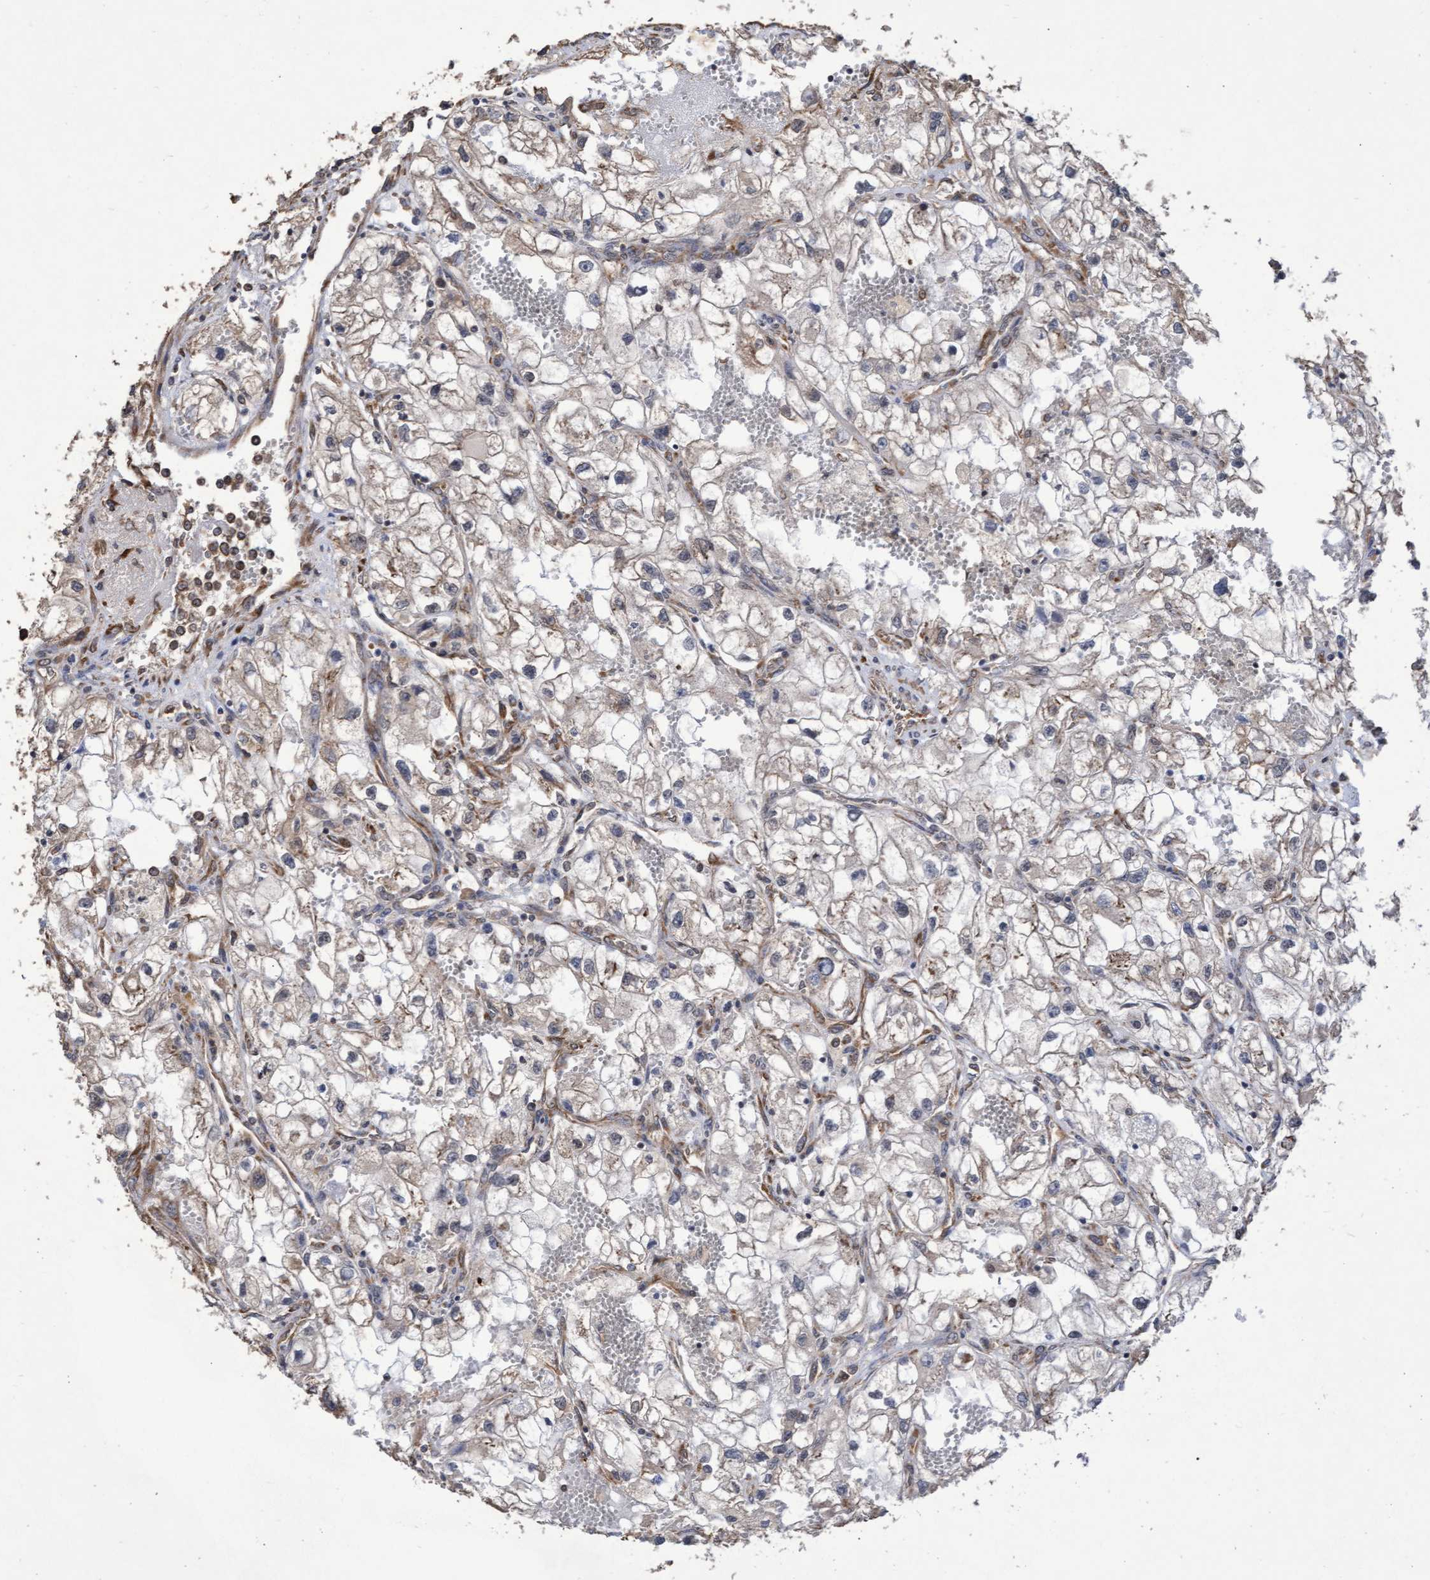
{"staining": {"intensity": "weak", "quantity": ">75%", "location": "cytoplasmic/membranous"}, "tissue": "renal cancer", "cell_type": "Tumor cells", "image_type": "cancer", "snomed": [{"axis": "morphology", "description": "Adenocarcinoma, NOS"}, {"axis": "topography", "description": "Kidney"}], "caption": "DAB (3,3'-diaminobenzidine) immunohistochemical staining of human renal cancer displays weak cytoplasmic/membranous protein positivity in about >75% of tumor cells.", "gene": "ABCF2", "patient": {"sex": "female", "age": 70}}